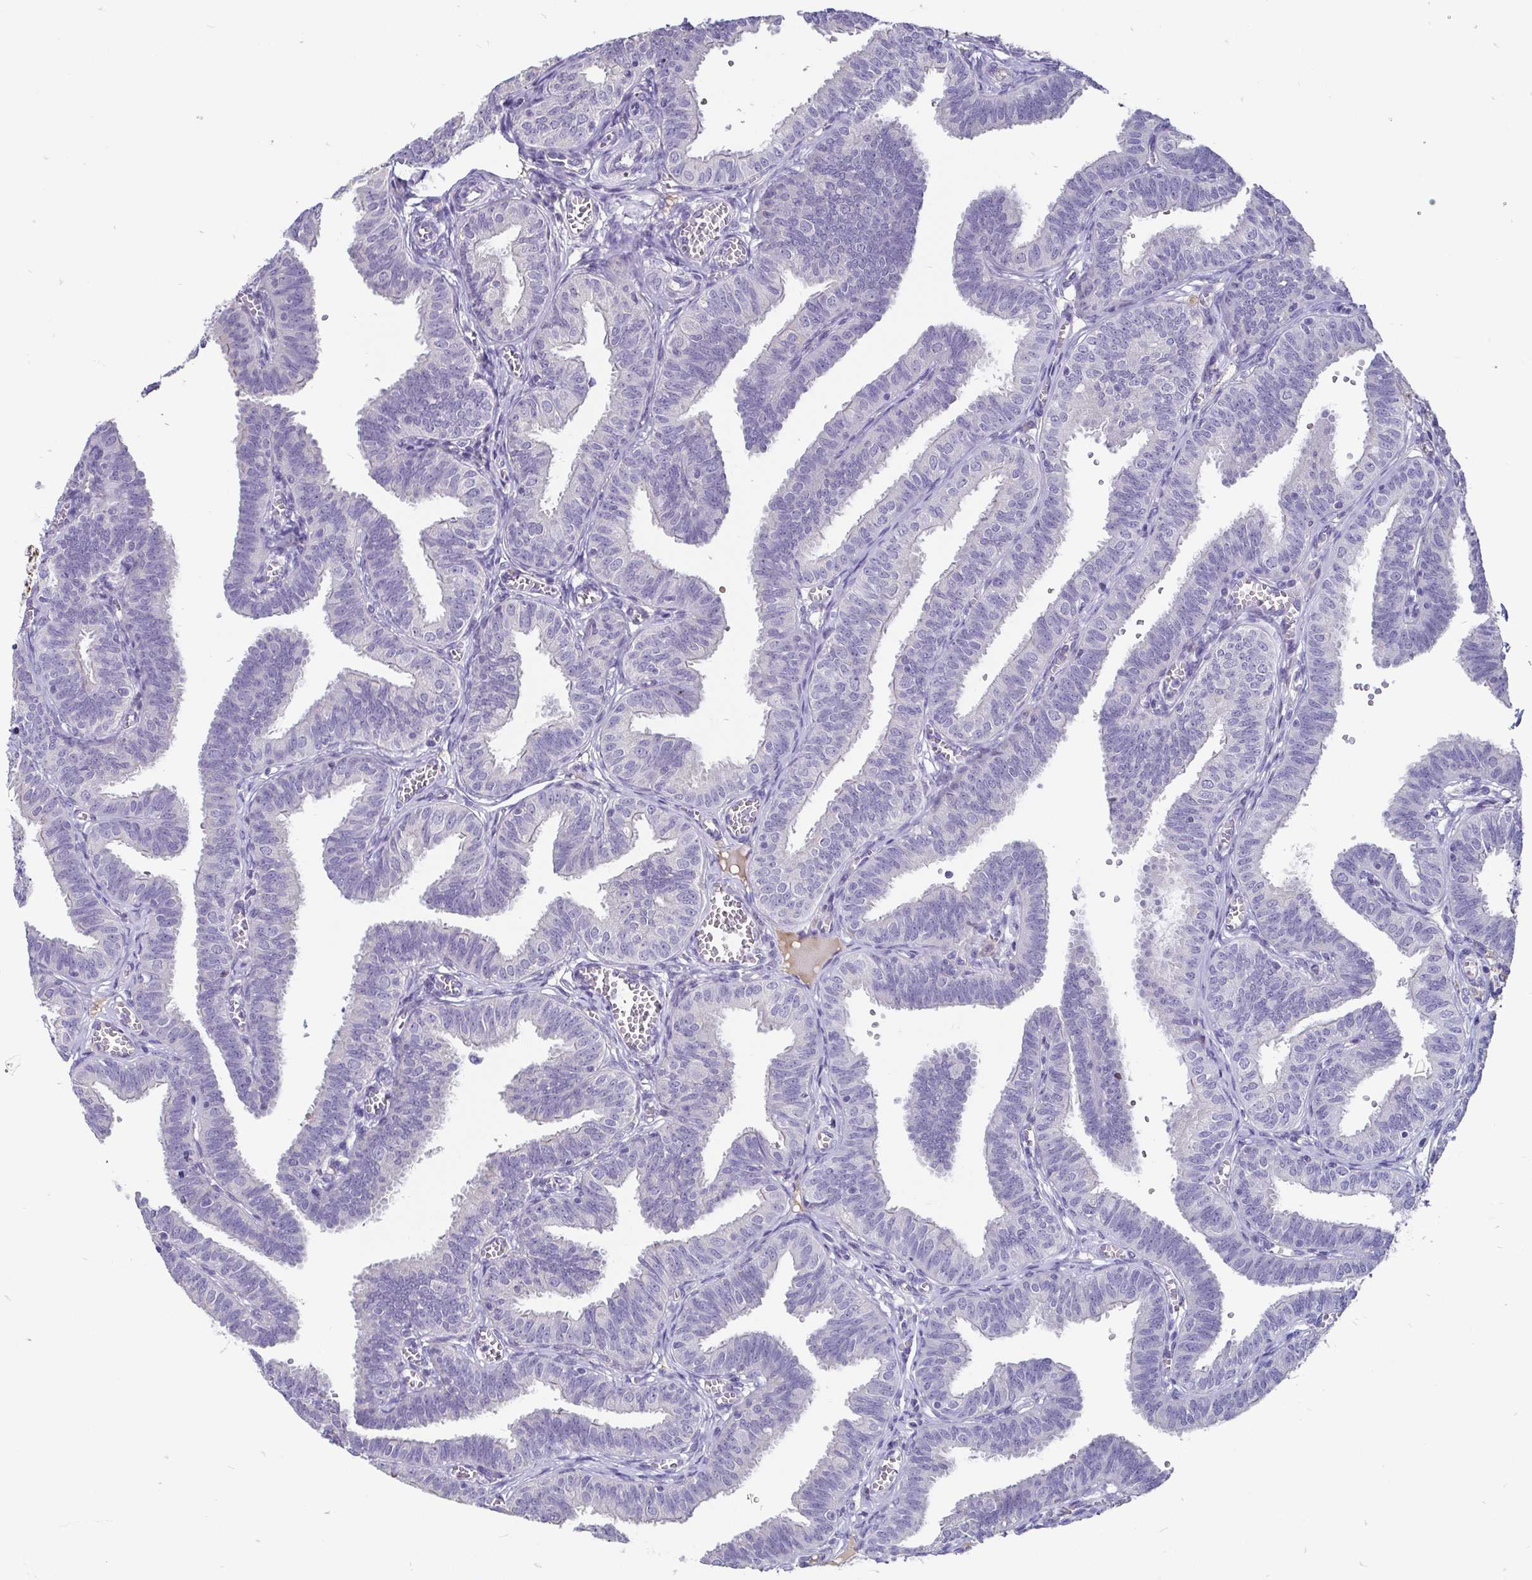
{"staining": {"intensity": "negative", "quantity": "none", "location": "none"}, "tissue": "fallopian tube", "cell_type": "Glandular cells", "image_type": "normal", "snomed": [{"axis": "morphology", "description": "Normal tissue, NOS"}, {"axis": "topography", "description": "Fallopian tube"}], "caption": "Immunohistochemistry of unremarkable fallopian tube exhibits no staining in glandular cells. (DAB (3,3'-diaminobenzidine) IHC, high magnification).", "gene": "ADAMTS6", "patient": {"sex": "female", "age": 25}}